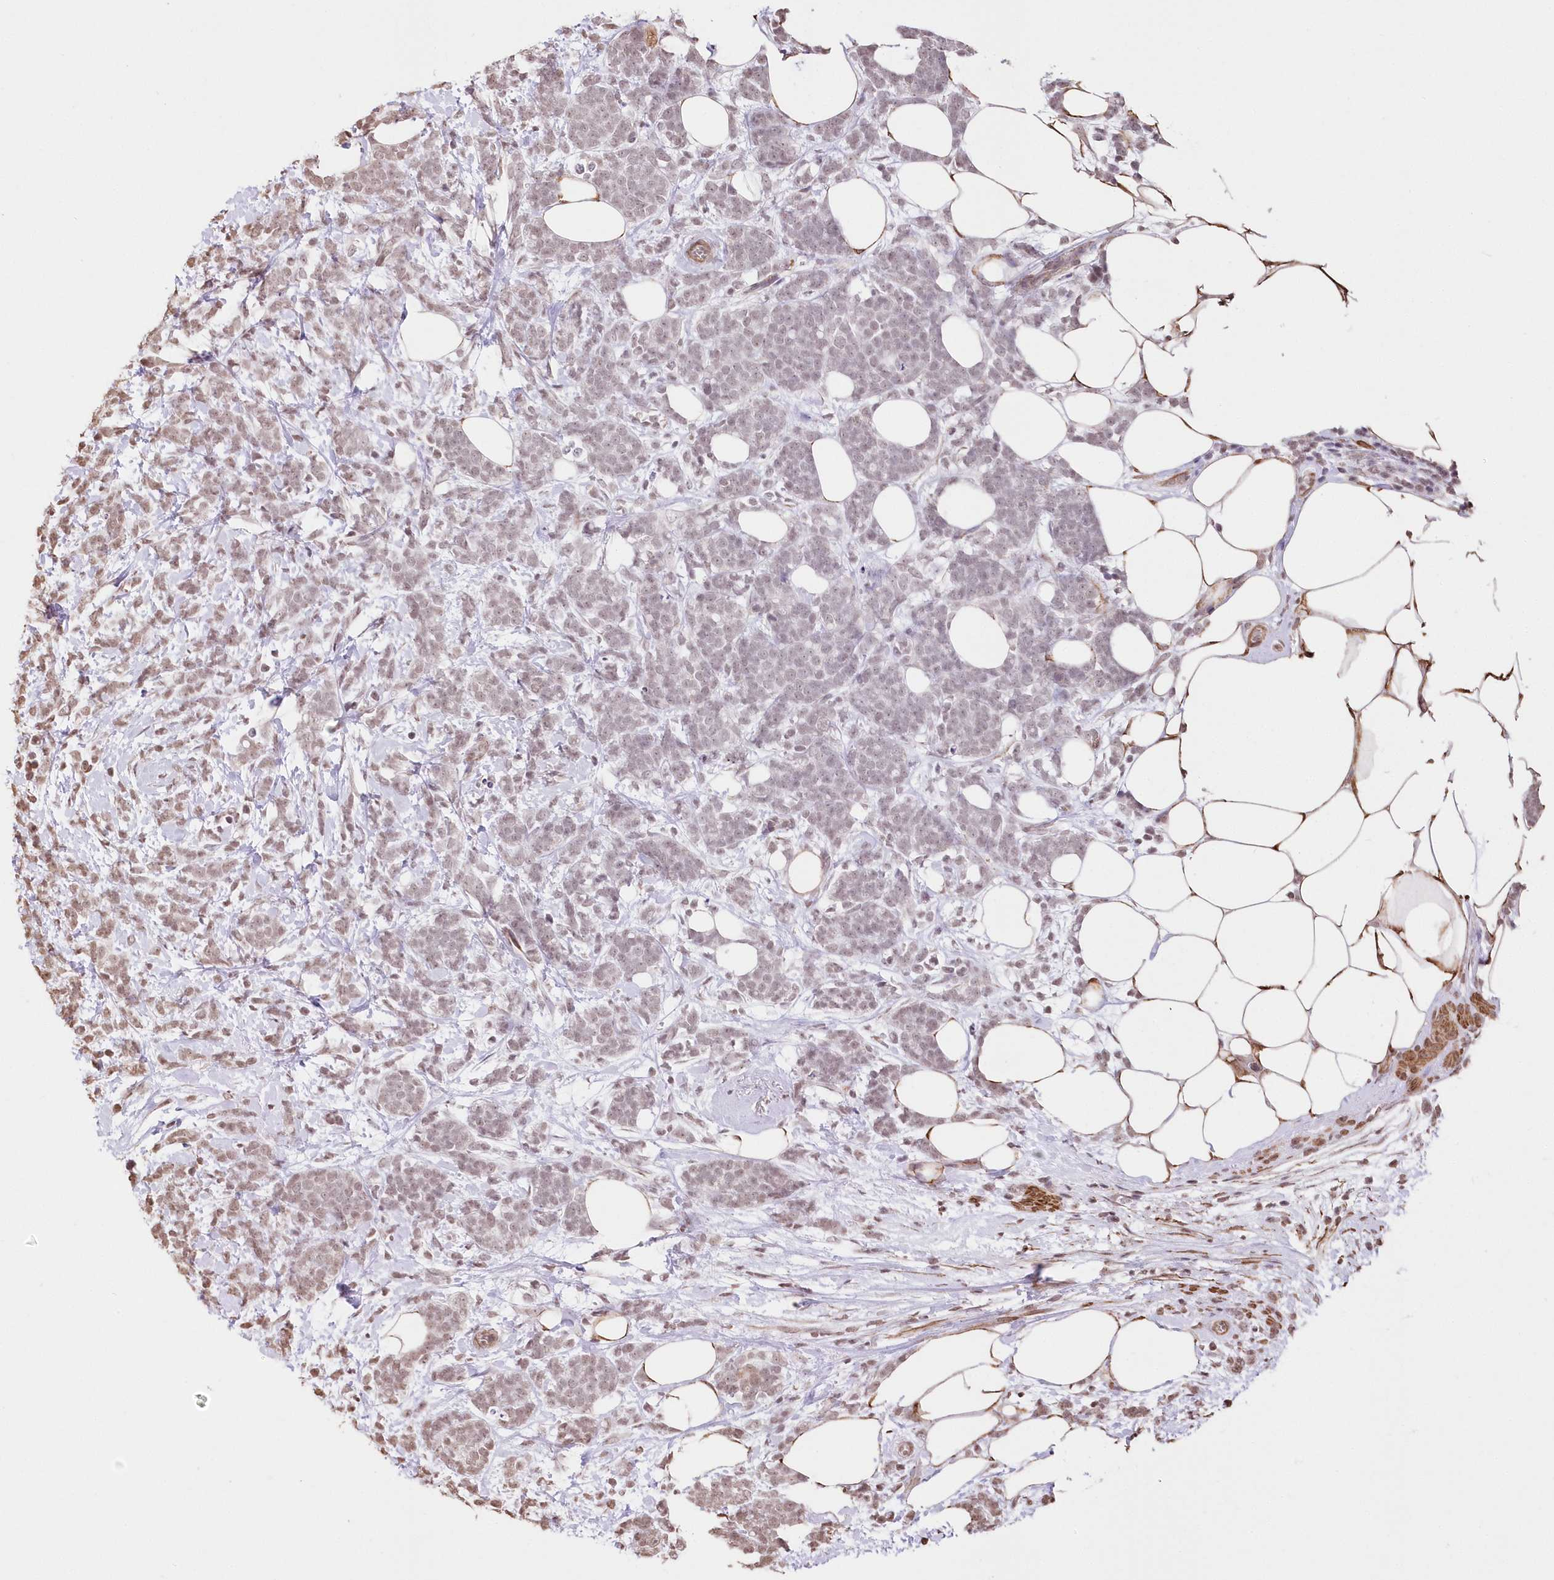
{"staining": {"intensity": "weak", "quantity": "<25%", "location": "nuclear"}, "tissue": "breast cancer", "cell_type": "Tumor cells", "image_type": "cancer", "snomed": [{"axis": "morphology", "description": "Lobular carcinoma"}, {"axis": "topography", "description": "Breast"}], "caption": "The micrograph shows no staining of tumor cells in lobular carcinoma (breast).", "gene": "RBM27", "patient": {"sex": "female", "age": 58}}